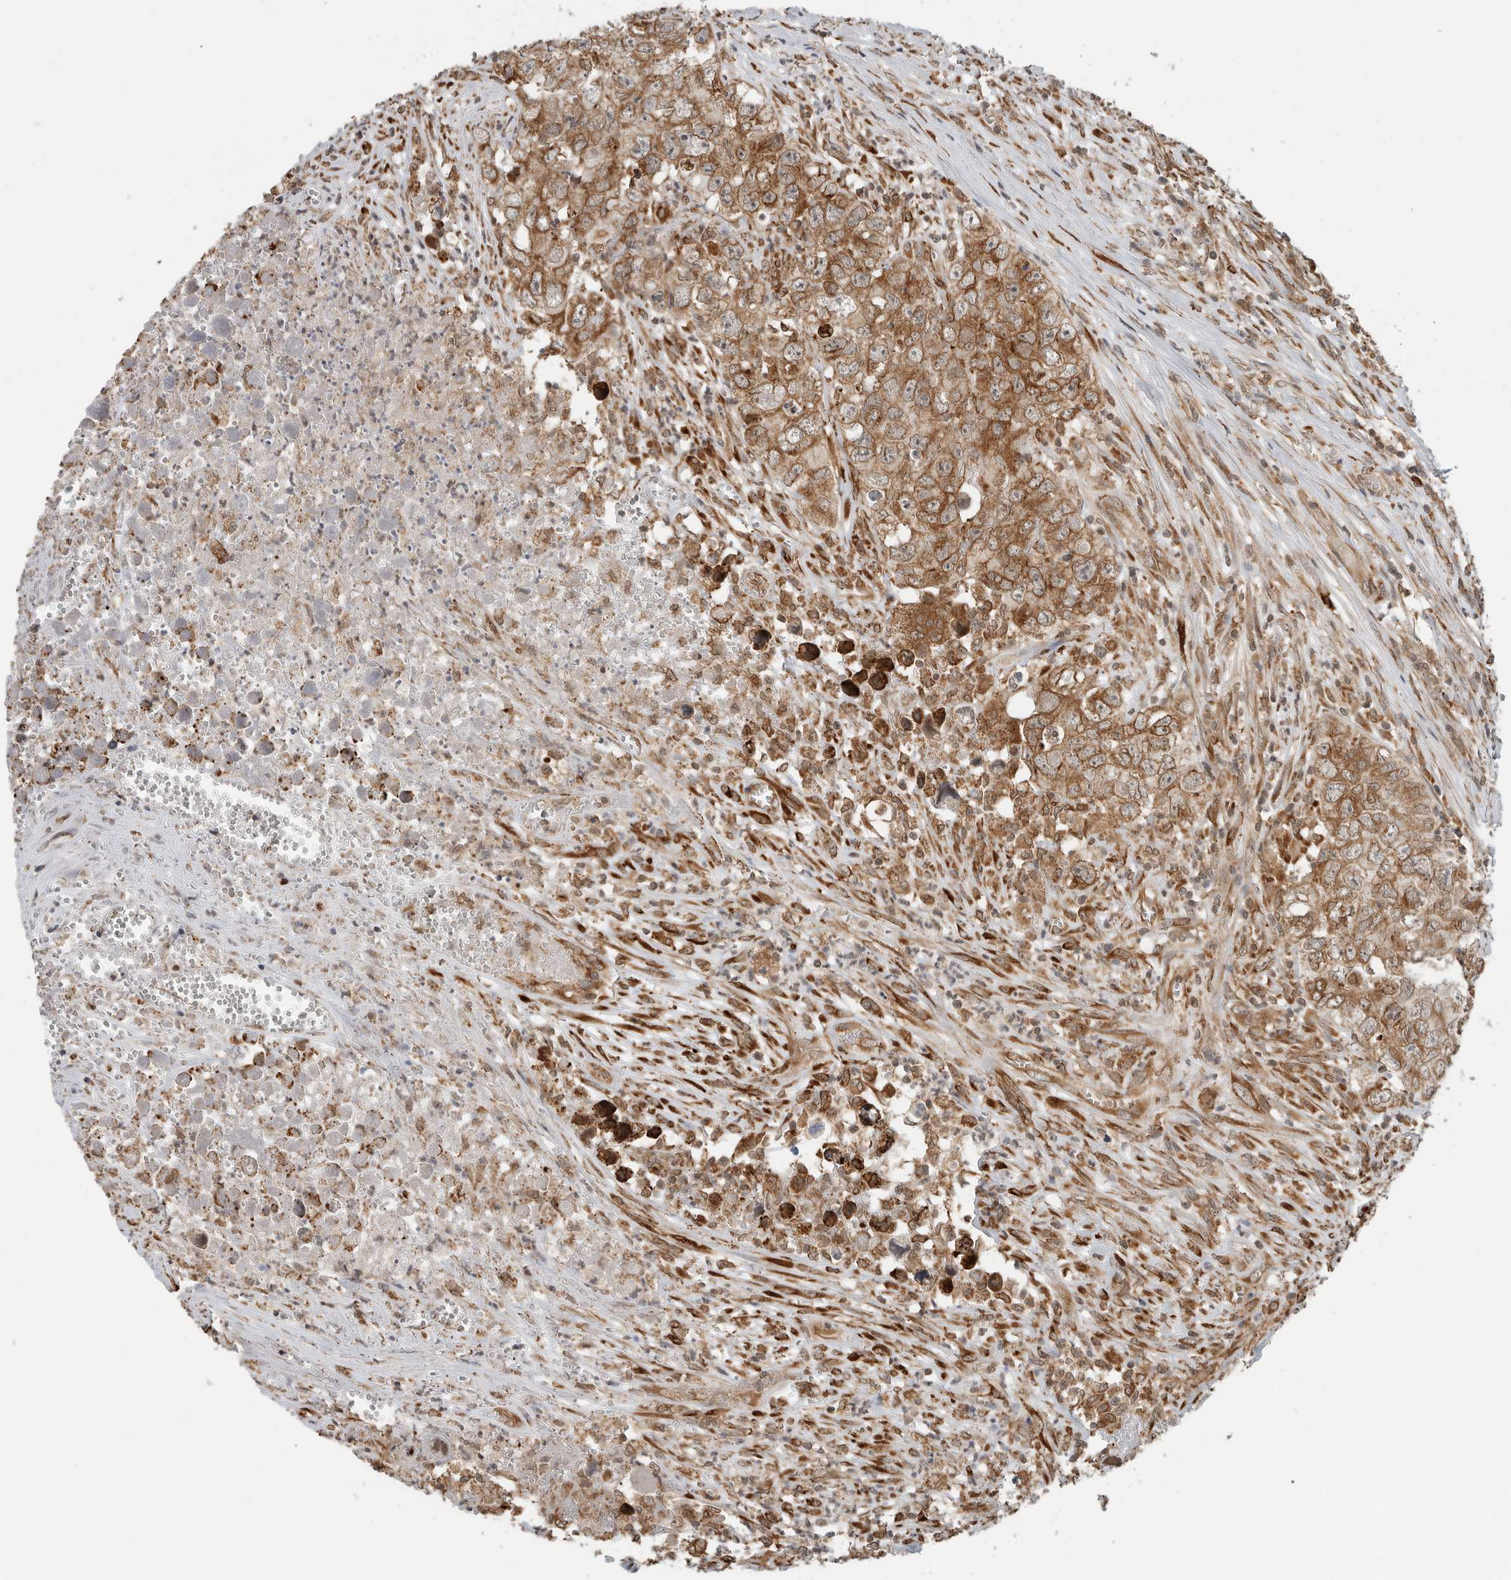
{"staining": {"intensity": "moderate", "quantity": ">75%", "location": "cytoplasmic/membranous"}, "tissue": "testis cancer", "cell_type": "Tumor cells", "image_type": "cancer", "snomed": [{"axis": "morphology", "description": "Seminoma, NOS"}, {"axis": "morphology", "description": "Carcinoma, Embryonal, NOS"}, {"axis": "topography", "description": "Testis"}], "caption": "An IHC micrograph of tumor tissue is shown. Protein staining in brown shows moderate cytoplasmic/membranous positivity in testis cancer (embryonal carcinoma) within tumor cells.", "gene": "MS4A7", "patient": {"sex": "male", "age": 43}}